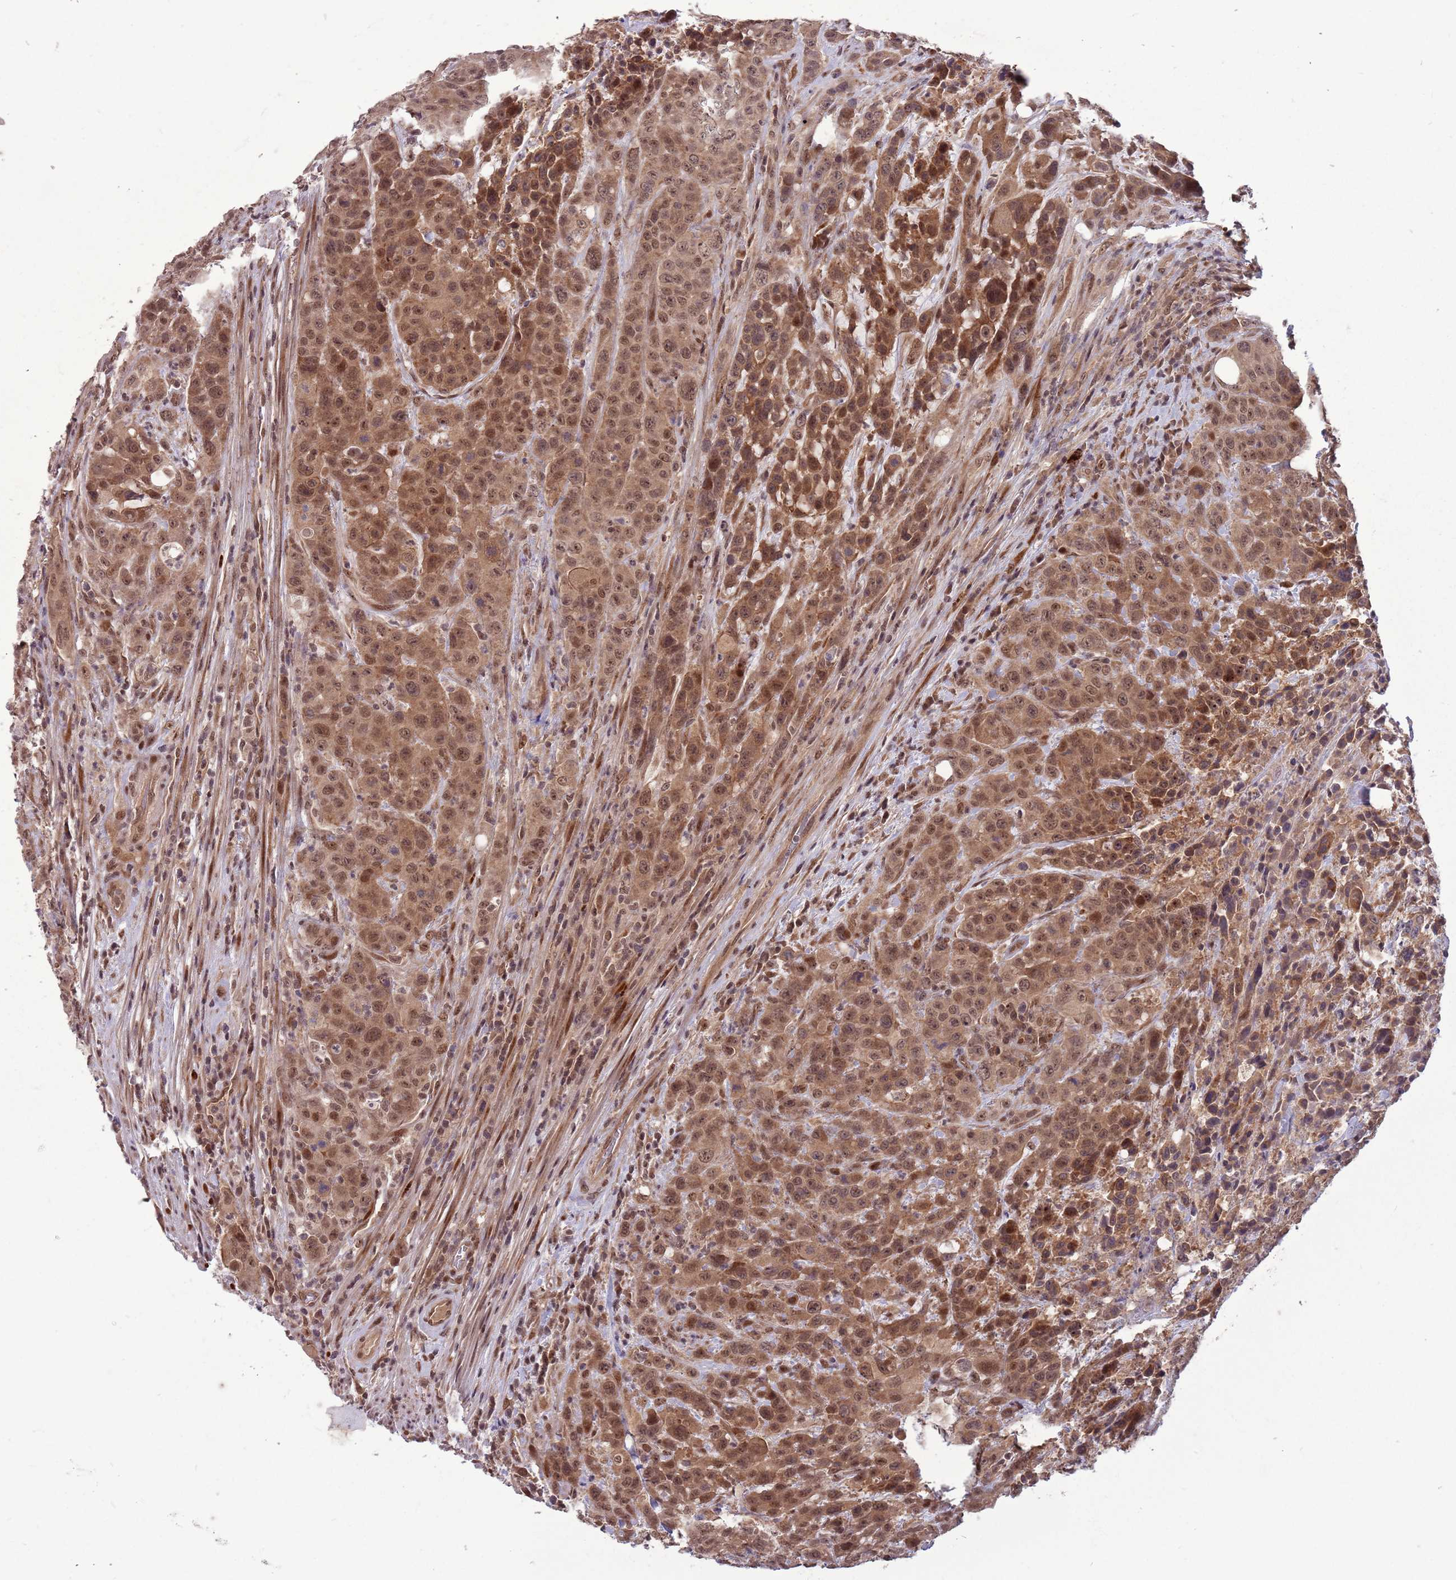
{"staining": {"intensity": "moderate", "quantity": ">75%", "location": "cytoplasmic/membranous,nuclear"}, "tissue": "colorectal cancer", "cell_type": "Tumor cells", "image_type": "cancer", "snomed": [{"axis": "morphology", "description": "Adenocarcinoma, NOS"}, {"axis": "topography", "description": "Colon"}], "caption": "Immunohistochemical staining of human colorectal cancer (adenocarcinoma) shows medium levels of moderate cytoplasmic/membranous and nuclear protein positivity in approximately >75% of tumor cells. The staining is performed using DAB brown chromogen to label protein expression. The nuclei are counter-stained blue using hematoxylin.", "gene": "ADAMTS3", "patient": {"sex": "male", "age": 62}}